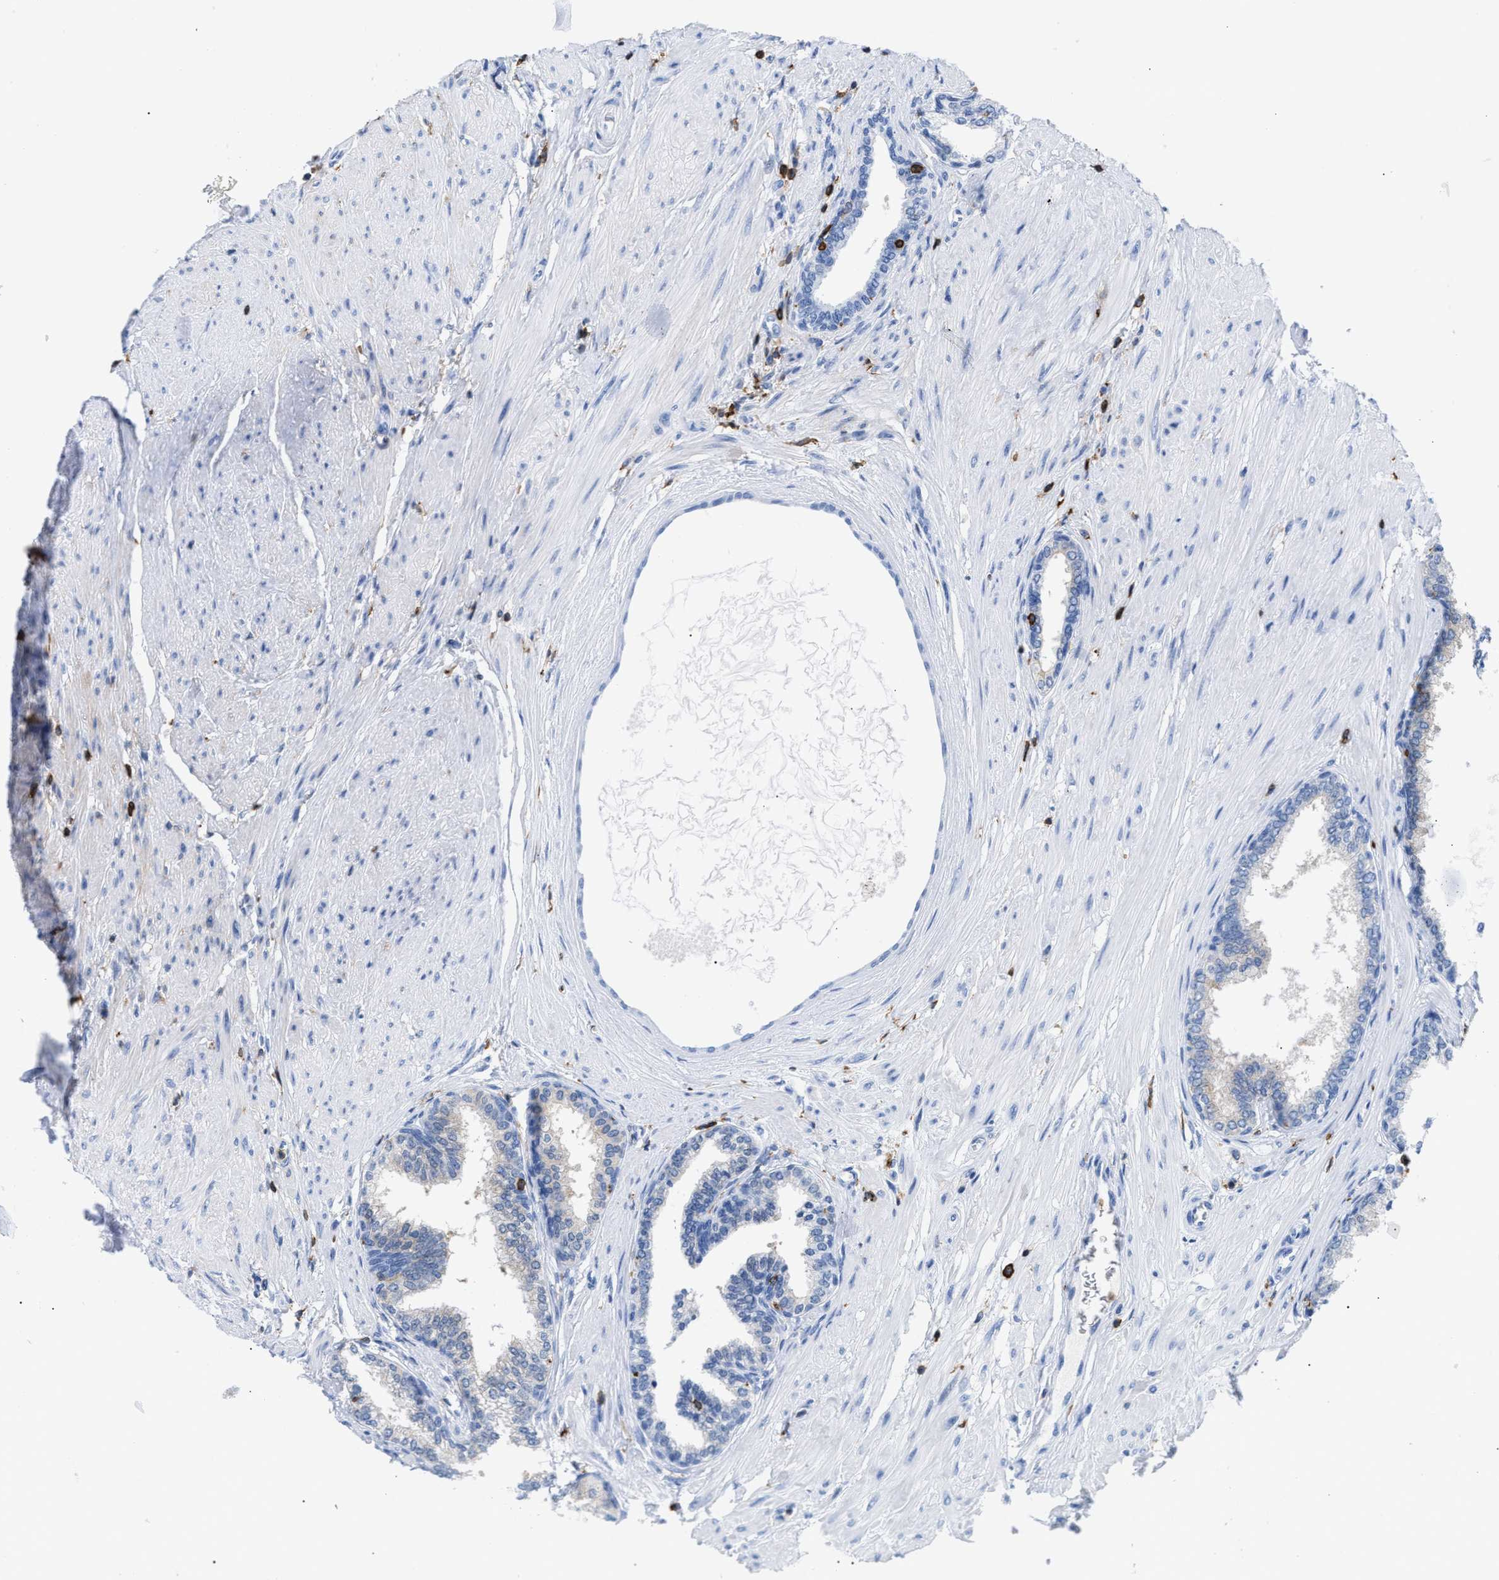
{"staining": {"intensity": "weak", "quantity": "<25%", "location": "cytoplasmic/membranous"}, "tissue": "prostate cancer", "cell_type": "Tumor cells", "image_type": "cancer", "snomed": [{"axis": "morphology", "description": "Adenocarcinoma, Low grade"}, {"axis": "topography", "description": "Prostate"}], "caption": "Low-grade adenocarcinoma (prostate) was stained to show a protein in brown. There is no significant staining in tumor cells.", "gene": "LCP1", "patient": {"sex": "male", "age": 52}}